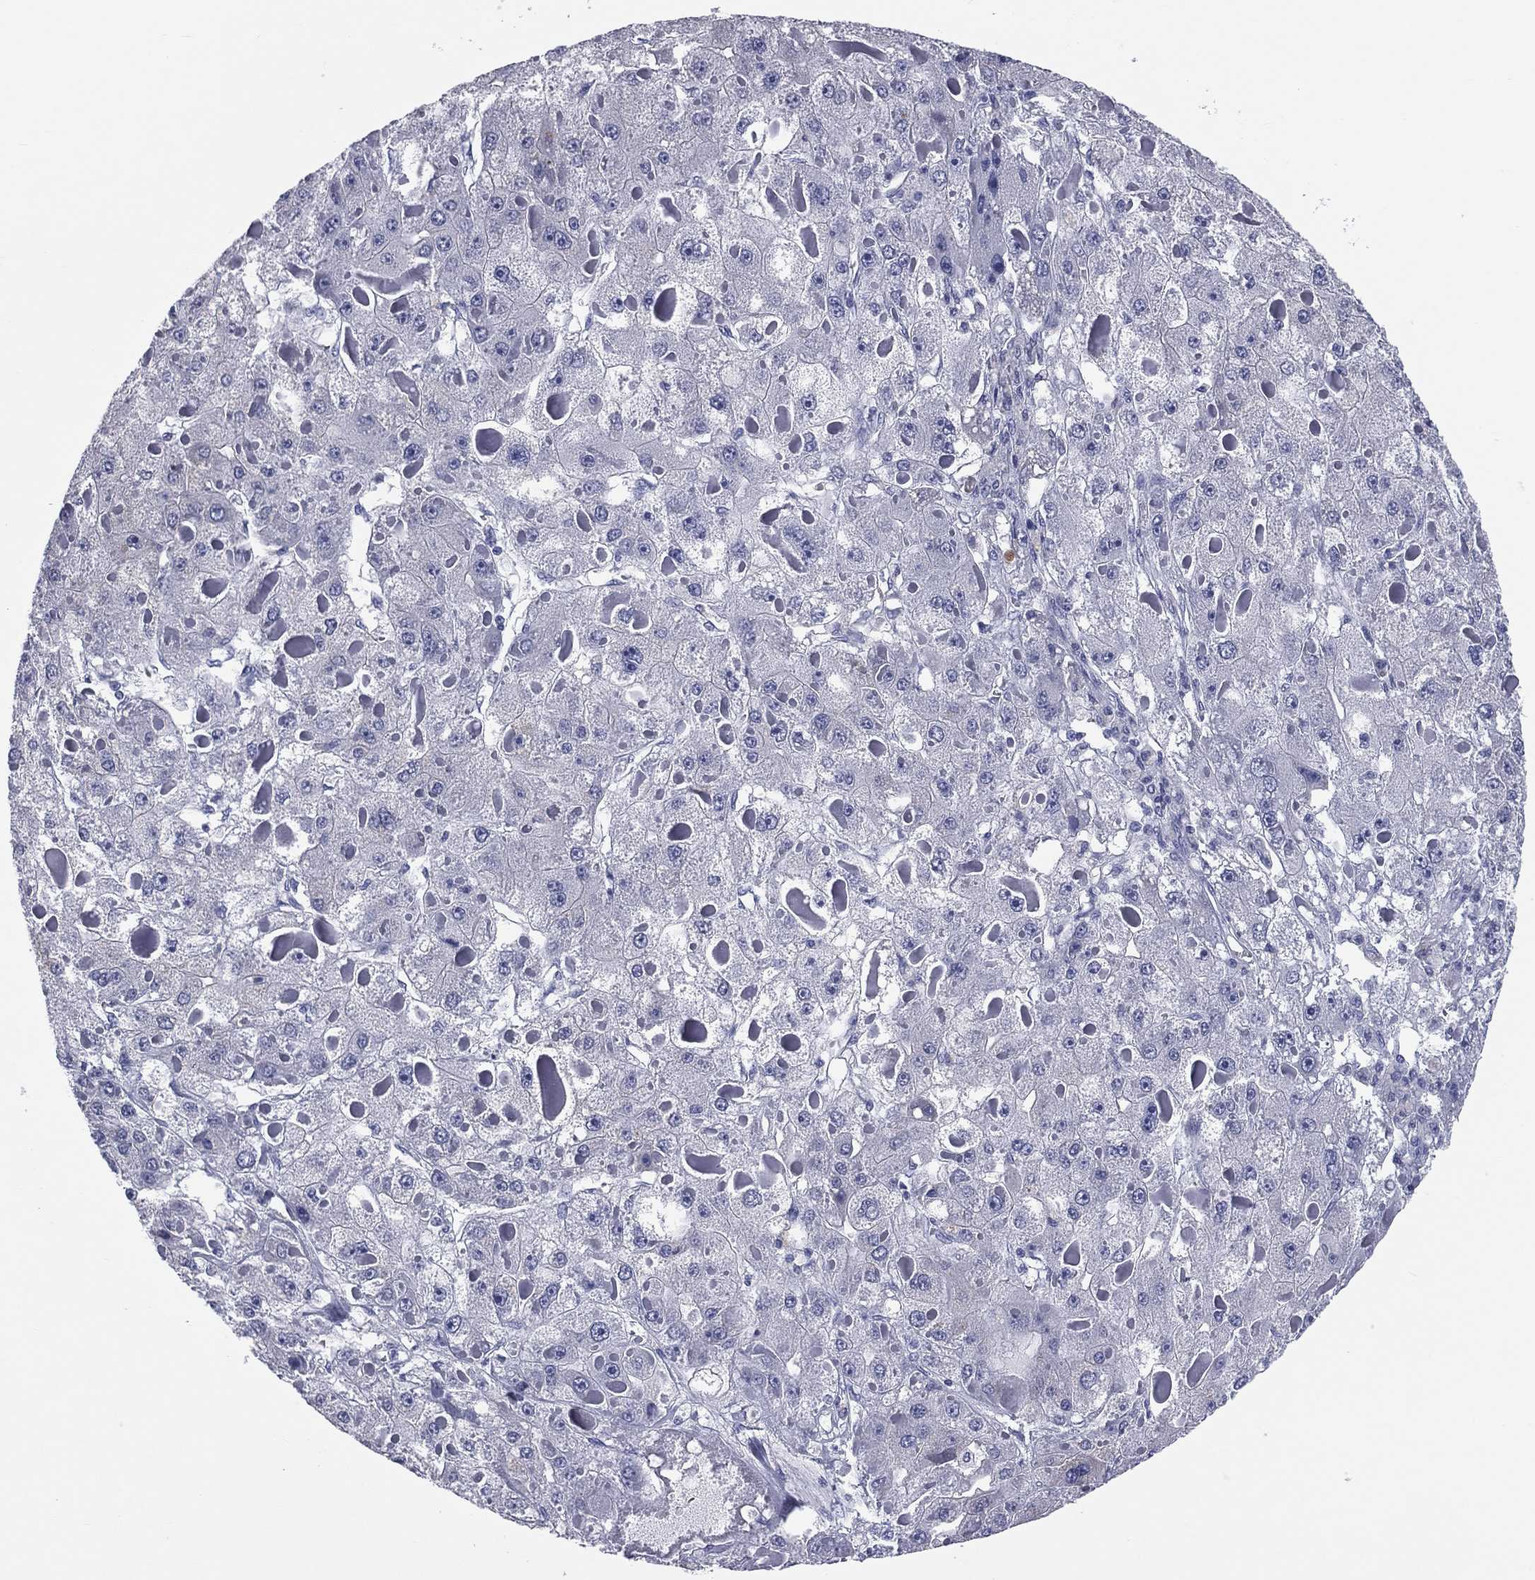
{"staining": {"intensity": "negative", "quantity": "none", "location": "none"}, "tissue": "liver cancer", "cell_type": "Tumor cells", "image_type": "cancer", "snomed": [{"axis": "morphology", "description": "Carcinoma, Hepatocellular, NOS"}, {"axis": "topography", "description": "Liver"}], "caption": "Immunohistochemistry histopathology image of neoplastic tissue: human liver cancer (hepatocellular carcinoma) stained with DAB demonstrates no significant protein expression in tumor cells.", "gene": "MLN", "patient": {"sex": "female", "age": 73}}